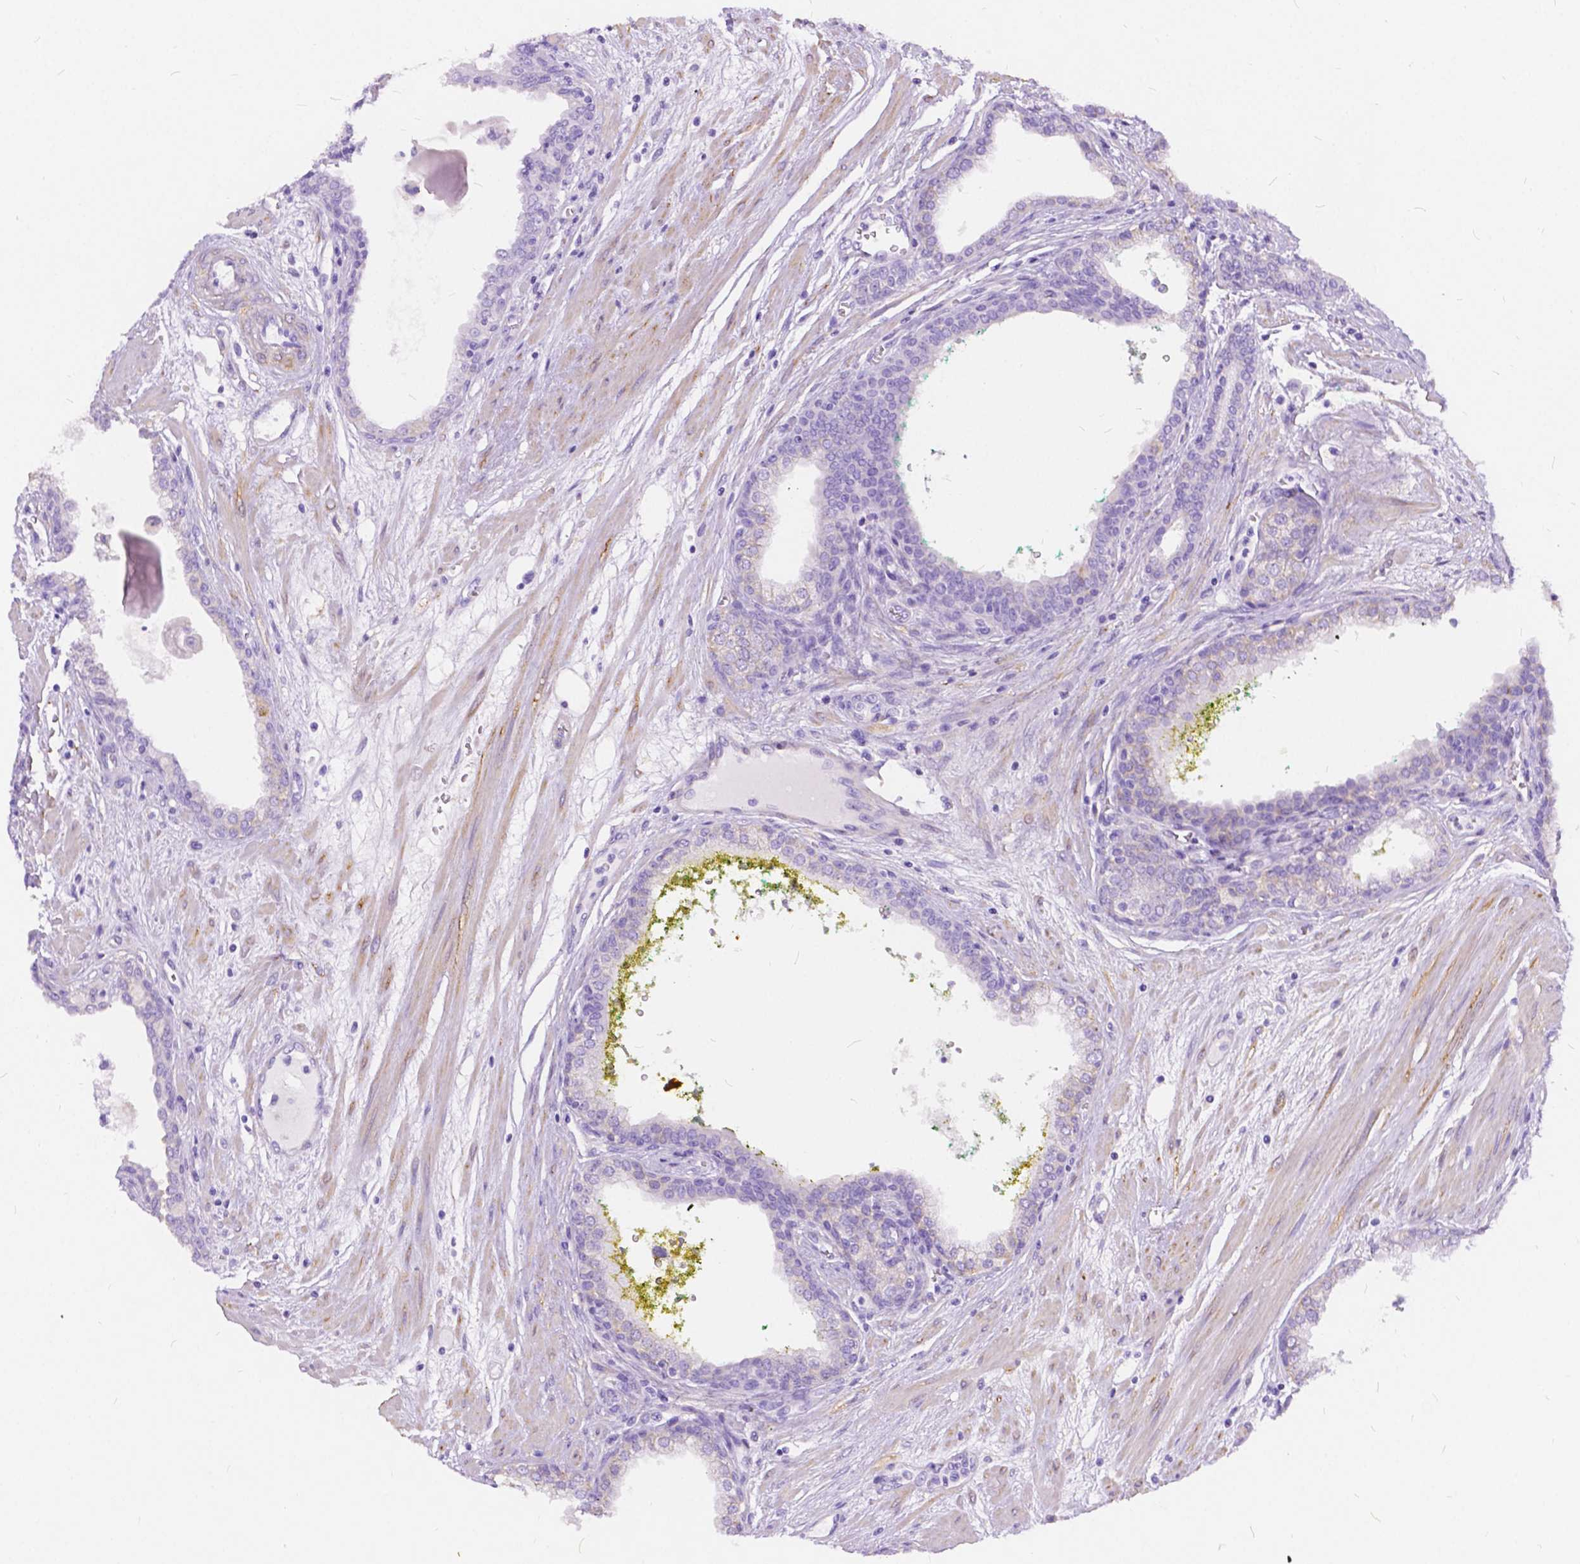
{"staining": {"intensity": "negative", "quantity": "none", "location": "none"}, "tissue": "prostate cancer", "cell_type": "Tumor cells", "image_type": "cancer", "snomed": [{"axis": "morphology", "description": "Adenocarcinoma, Low grade"}, {"axis": "topography", "description": "Prostate"}], "caption": "Photomicrograph shows no protein positivity in tumor cells of prostate cancer tissue.", "gene": "CHRM1", "patient": {"sex": "male", "age": 64}}